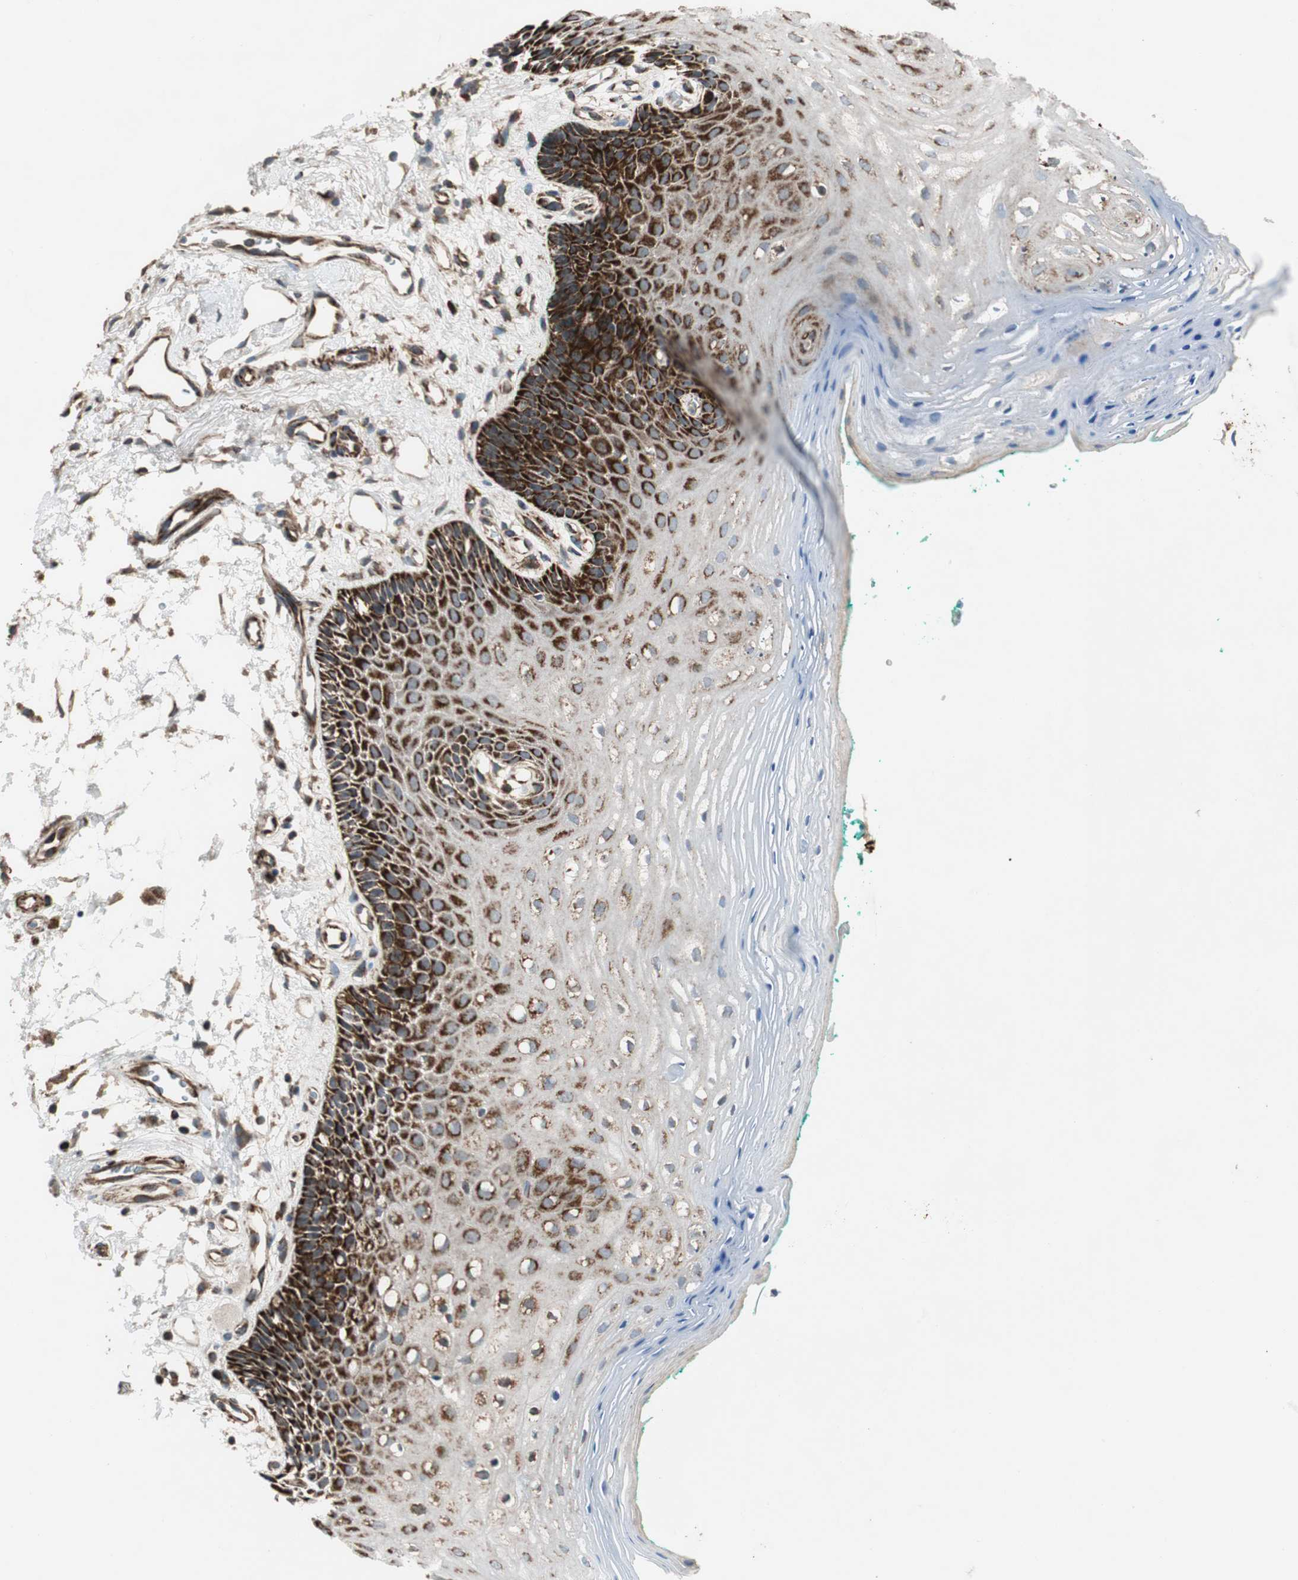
{"staining": {"intensity": "strong", "quantity": "25%-75%", "location": "cytoplasmic/membranous"}, "tissue": "oral mucosa", "cell_type": "Squamous epithelial cells", "image_type": "normal", "snomed": [{"axis": "morphology", "description": "Normal tissue, NOS"}, {"axis": "topography", "description": "Skeletal muscle"}, {"axis": "topography", "description": "Oral tissue"}, {"axis": "topography", "description": "Peripheral nerve tissue"}], "caption": "Normal oral mucosa was stained to show a protein in brown. There is high levels of strong cytoplasmic/membranous expression in about 25%-75% of squamous epithelial cells.", "gene": "AKAP1", "patient": {"sex": "female", "age": 84}}